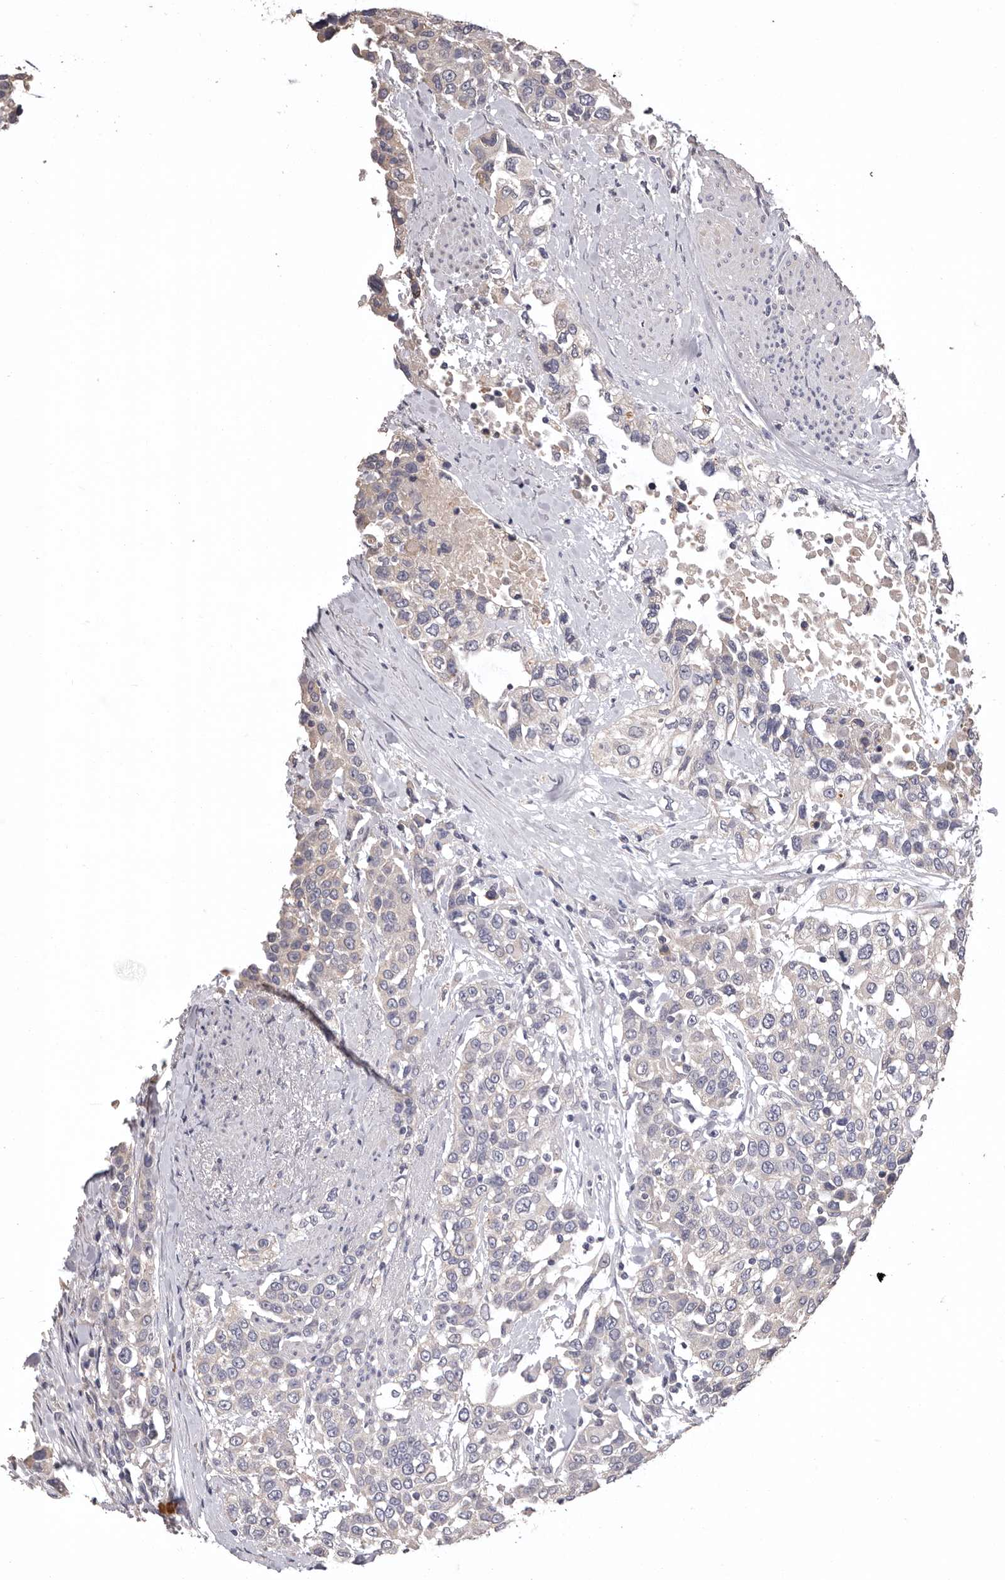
{"staining": {"intensity": "negative", "quantity": "none", "location": "none"}, "tissue": "urothelial cancer", "cell_type": "Tumor cells", "image_type": "cancer", "snomed": [{"axis": "morphology", "description": "Urothelial carcinoma, High grade"}, {"axis": "topography", "description": "Urinary bladder"}], "caption": "Immunohistochemical staining of human urothelial cancer displays no significant positivity in tumor cells.", "gene": "ETNK1", "patient": {"sex": "female", "age": 80}}